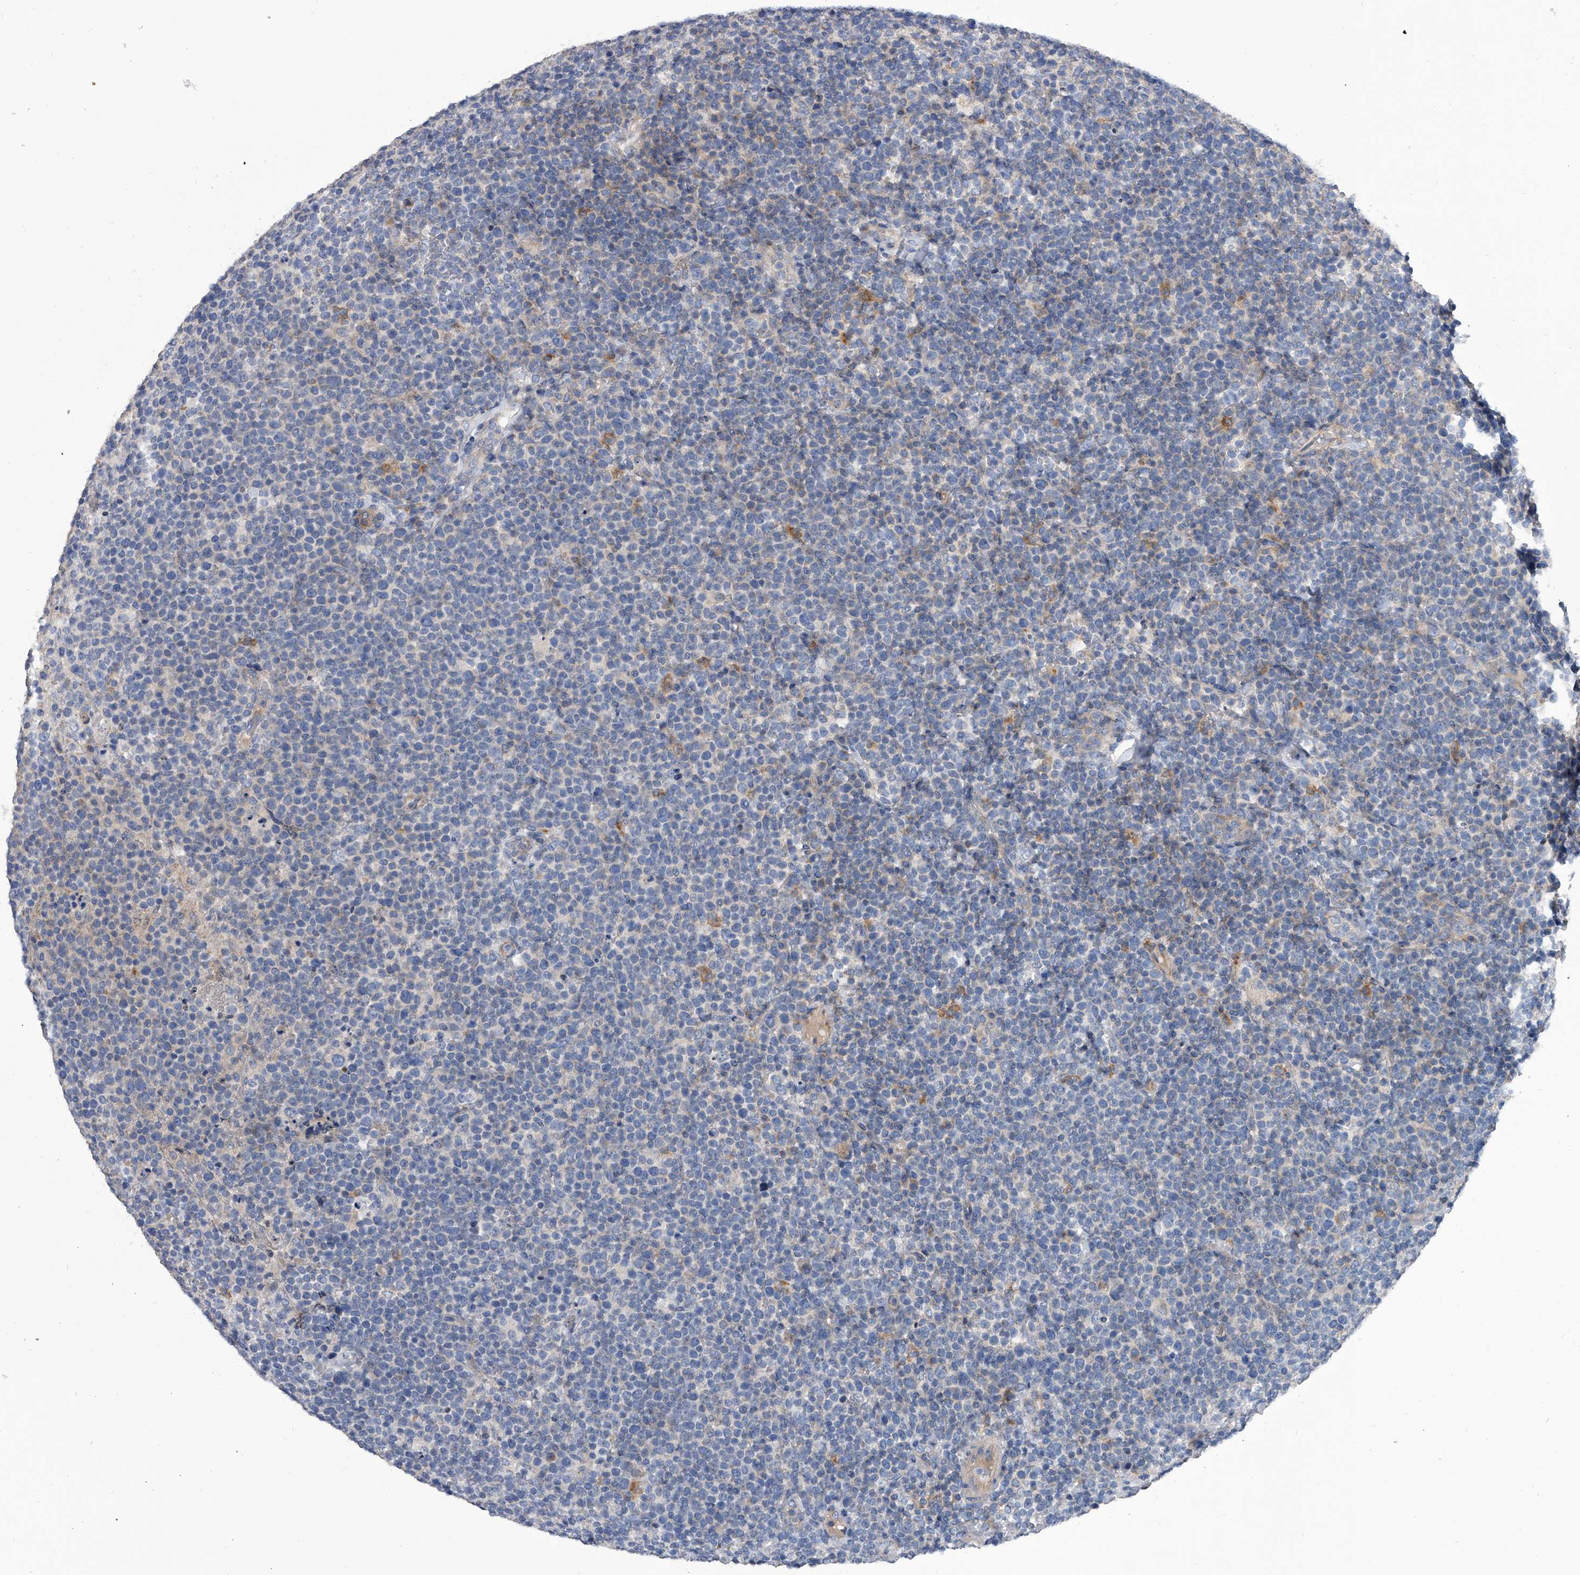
{"staining": {"intensity": "negative", "quantity": "none", "location": "none"}, "tissue": "lymphoma", "cell_type": "Tumor cells", "image_type": "cancer", "snomed": [{"axis": "morphology", "description": "Malignant lymphoma, non-Hodgkin's type, High grade"}, {"axis": "topography", "description": "Lymph node"}], "caption": "Immunohistochemistry photomicrograph of neoplastic tissue: human lymphoma stained with DAB (3,3'-diaminobenzidine) displays no significant protein expression in tumor cells. The staining was performed using DAB (3,3'-diaminobenzidine) to visualize the protein expression in brown, while the nuclei were stained in blue with hematoxylin (Magnification: 20x).", "gene": "SPP1", "patient": {"sex": "male", "age": 61}}